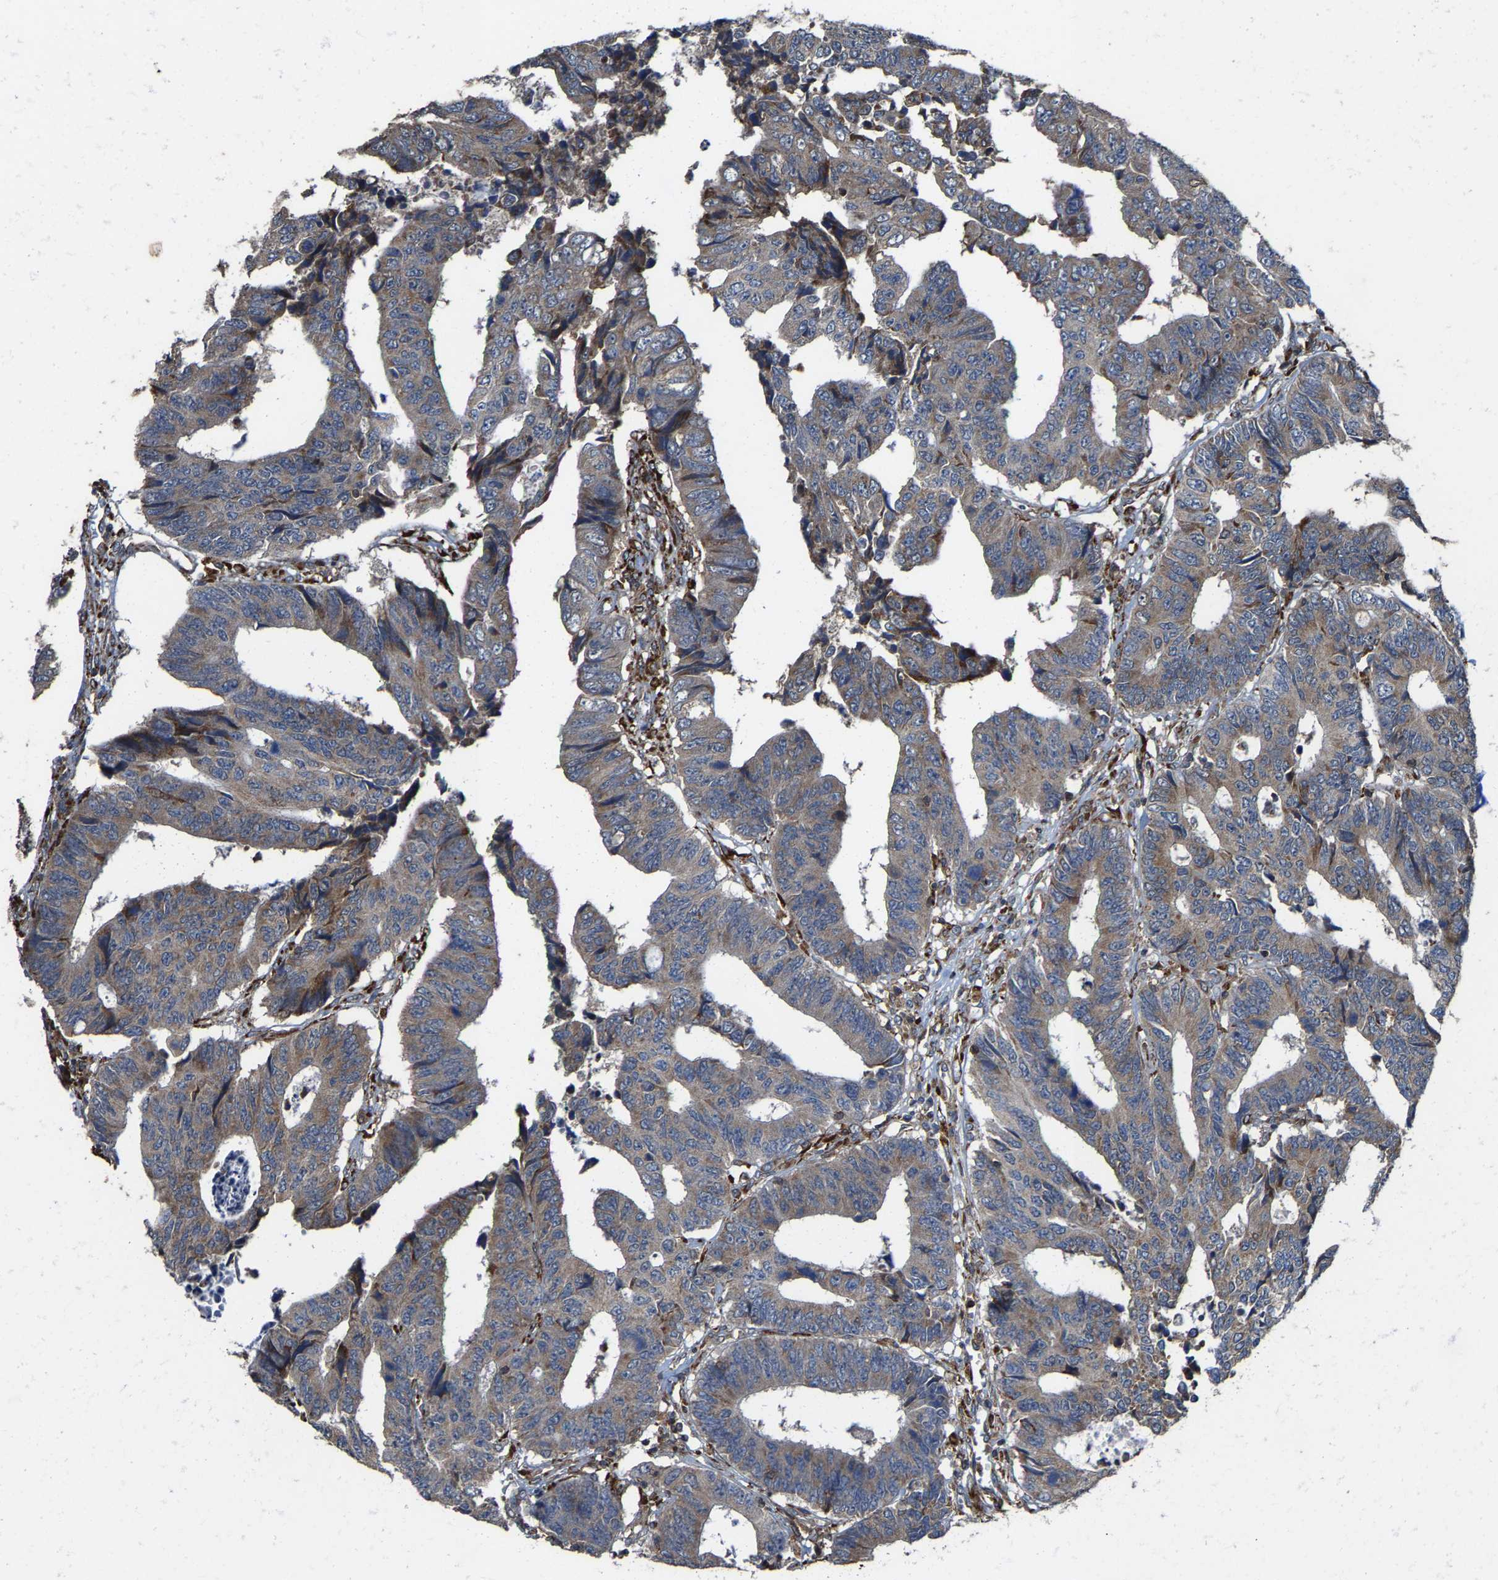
{"staining": {"intensity": "weak", "quantity": "<25%", "location": "cytoplasmic/membranous"}, "tissue": "colorectal cancer", "cell_type": "Tumor cells", "image_type": "cancer", "snomed": [{"axis": "morphology", "description": "Adenocarcinoma, NOS"}, {"axis": "topography", "description": "Rectum"}], "caption": "Tumor cells are negative for brown protein staining in colorectal cancer (adenocarcinoma). Nuclei are stained in blue.", "gene": "FGD3", "patient": {"sex": "male", "age": 84}}